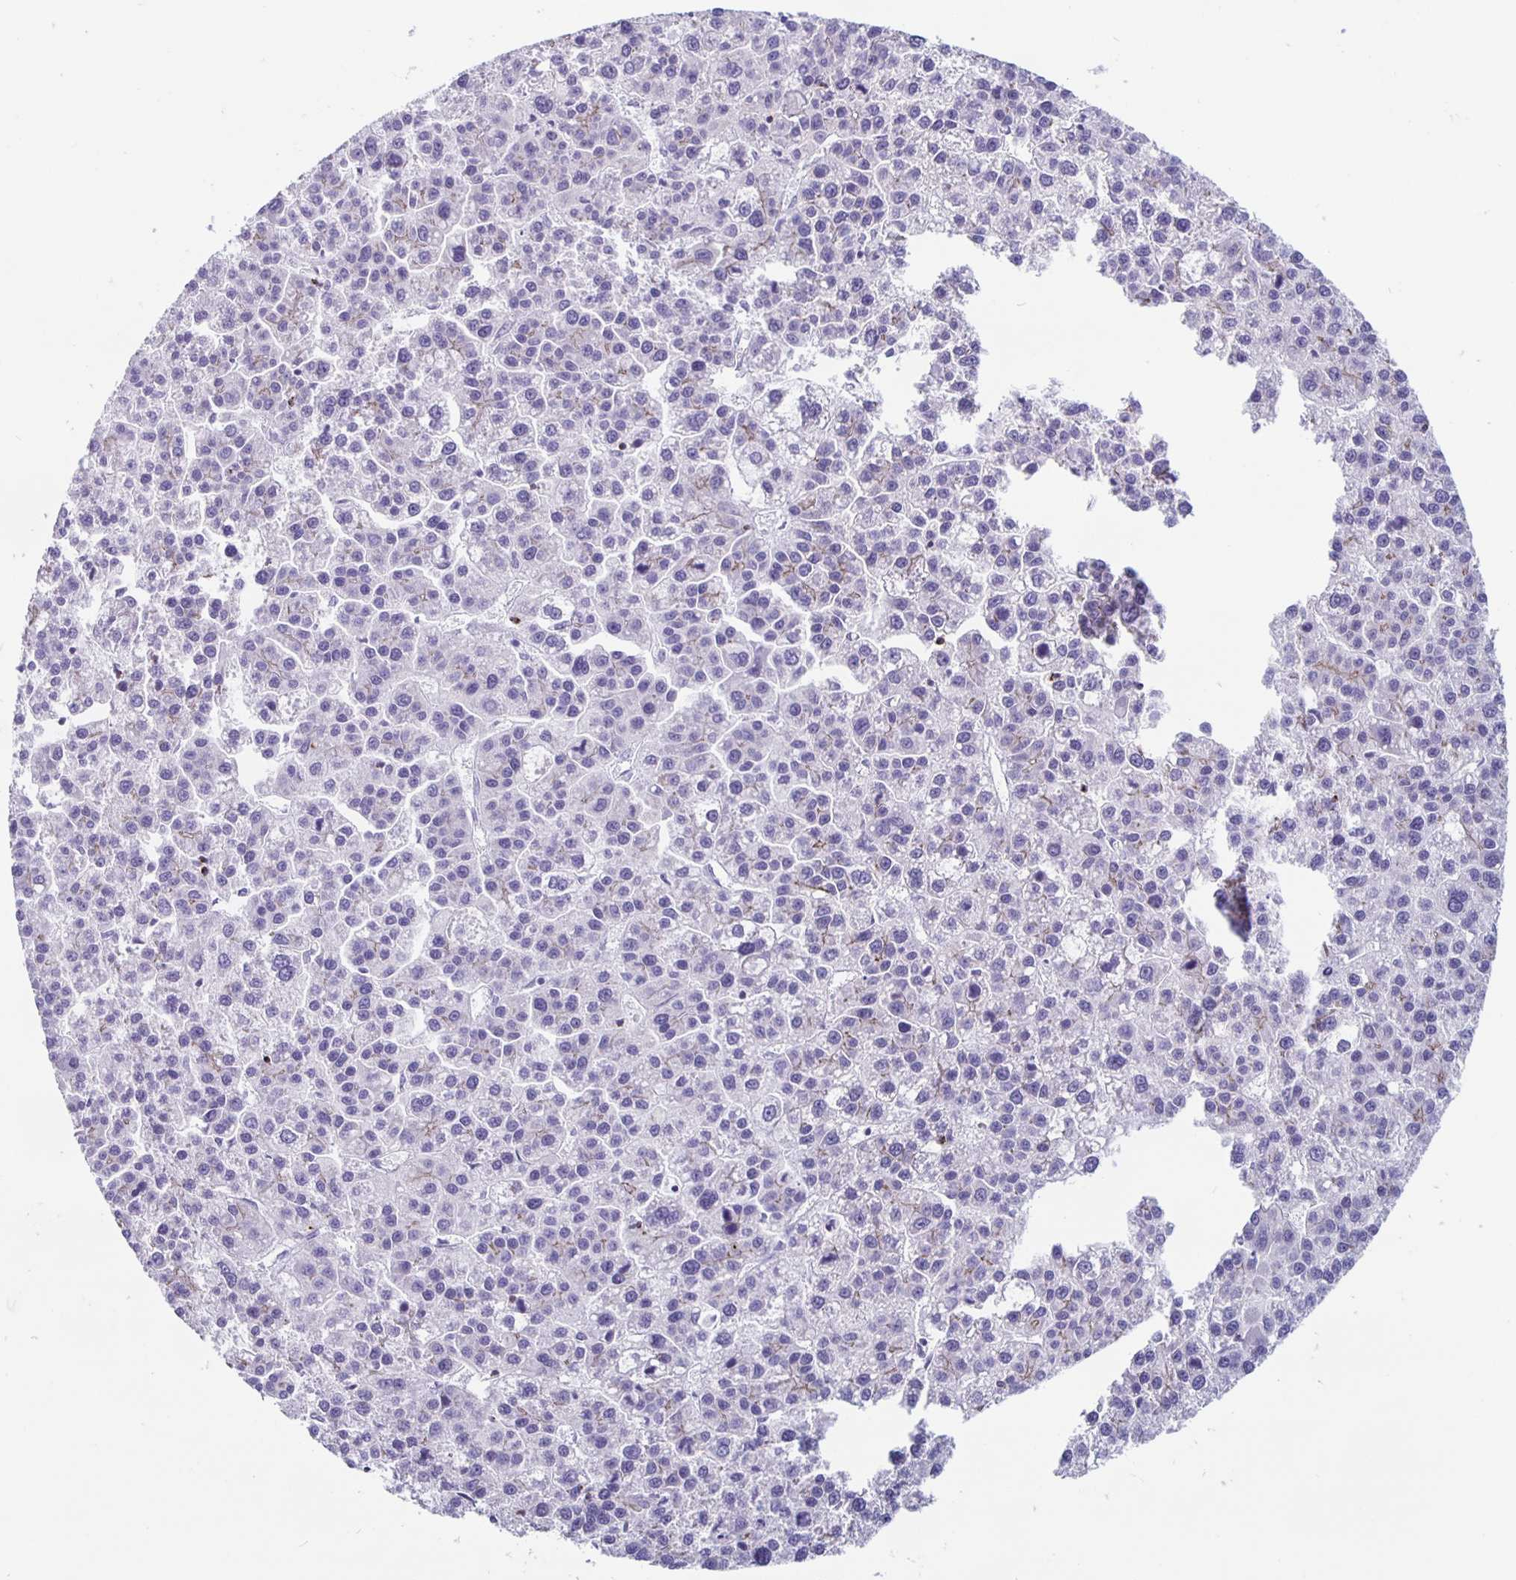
{"staining": {"intensity": "weak", "quantity": "25%-75%", "location": "cytoplasmic/membranous"}, "tissue": "liver cancer", "cell_type": "Tumor cells", "image_type": "cancer", "snomed": [{"axis": "morphology", "description": "Carcinoma, Hepatocellular, NOS"}, {"axis": "topography", "description": "Liver"}], "caption": "This micrograph shows IHC staining of human liver hepatocellular carcinoma, with low weak cytoplasmic/membranous staining in about 25%-75% of tumor cells.", "gene": "GZMK", "patient": {"sex": "female", "age": 58}}